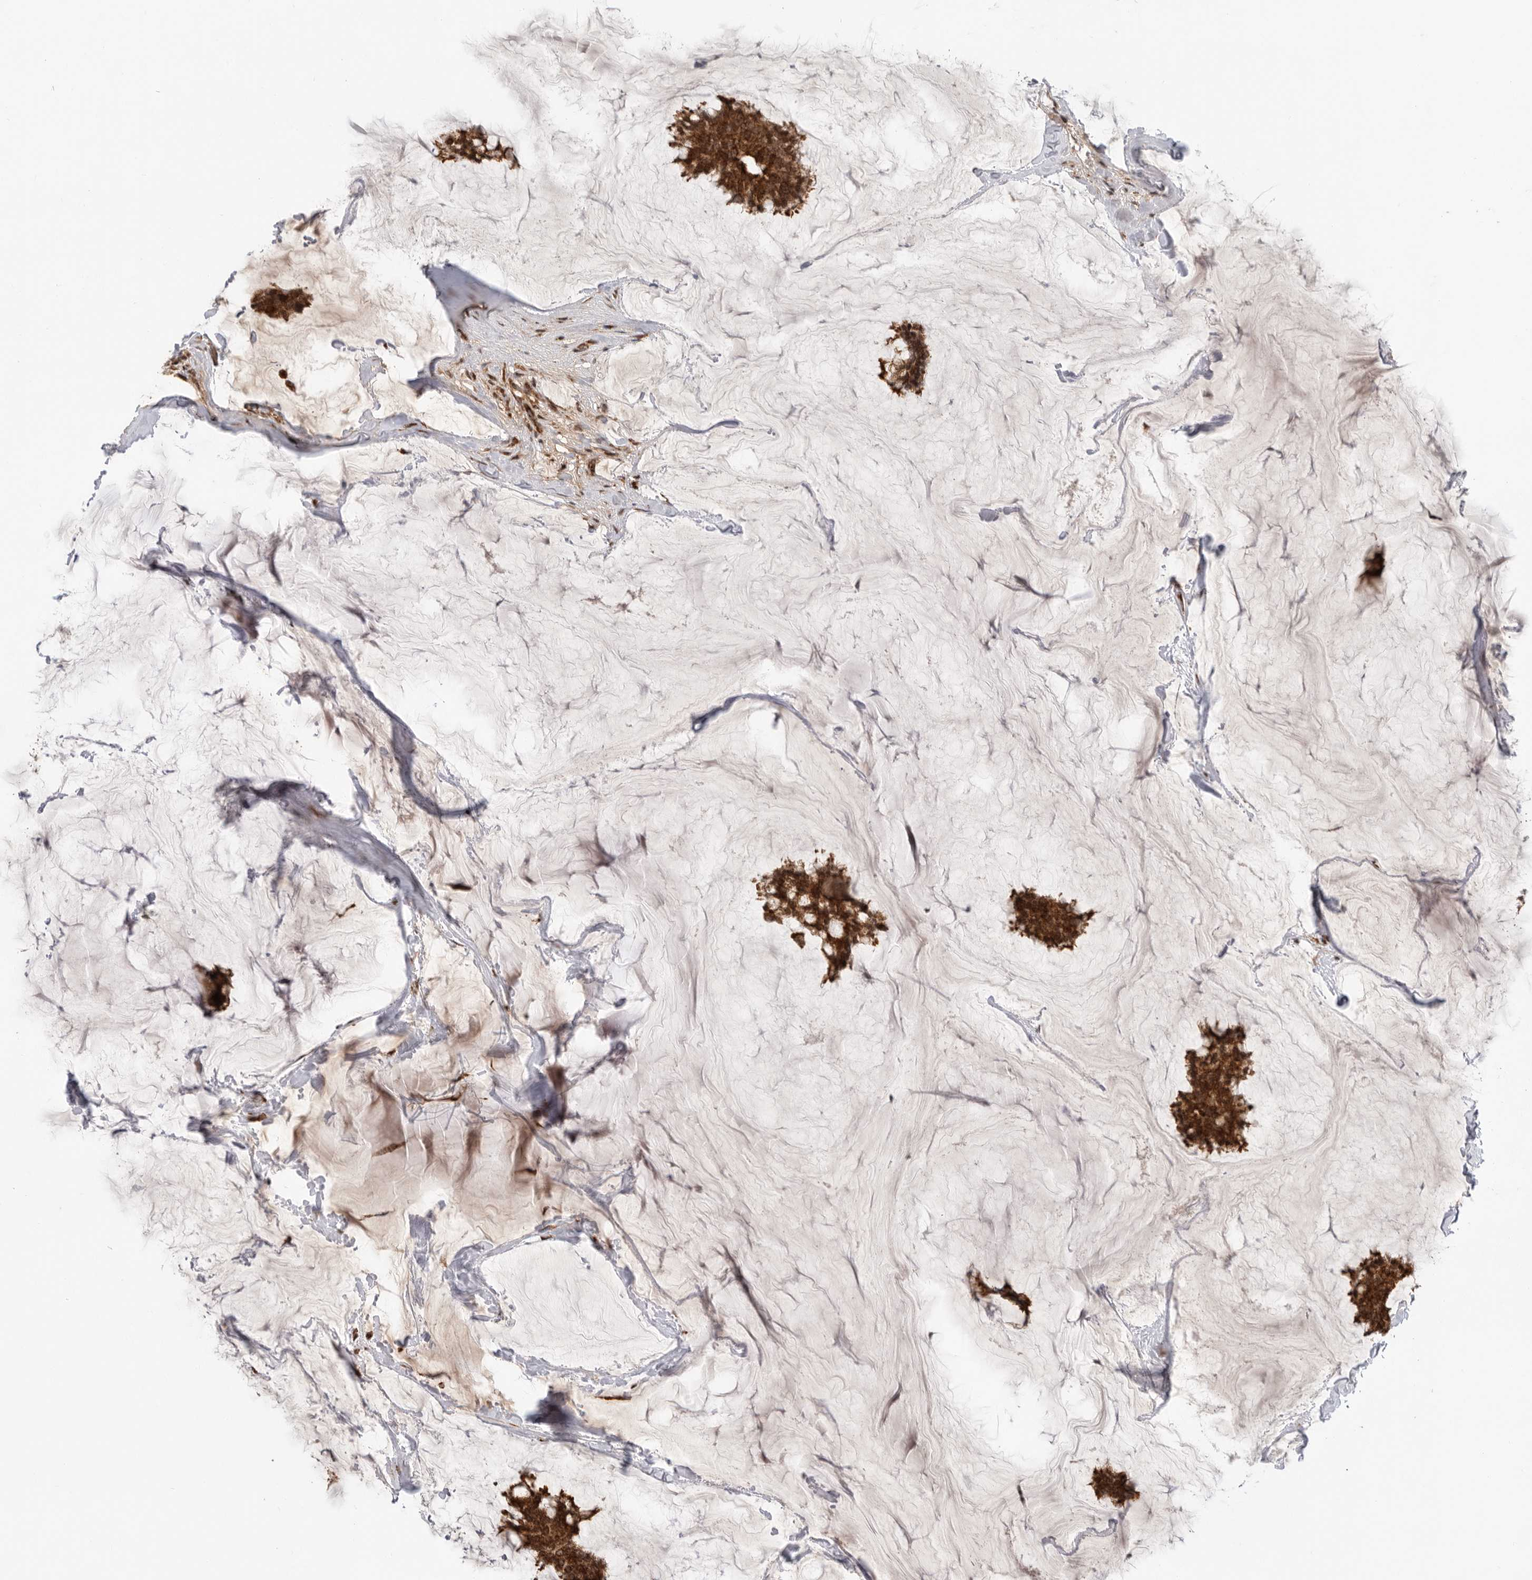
{"staining": {"intensity": "strong", "quantity": ">75%", "location": "cytoplasmic/membranous"}, "tissue": "breast cancer", "cell_type": "Tumor cells", "image_type": "cancer", "snomed": [{"axis": "morphology", "description": "Duct carcinoma"}, {"axis": "topography", "description": "Breast"}], "caption": "Immunohistochemistry image of breast cancer stained for a protein (brown), which displays high levels of strong cytoplasmic/membranous expression in approximately >75% of tumor cells.", "gene": "FZD3", "patient": {"sex": "female", "age": 93}}